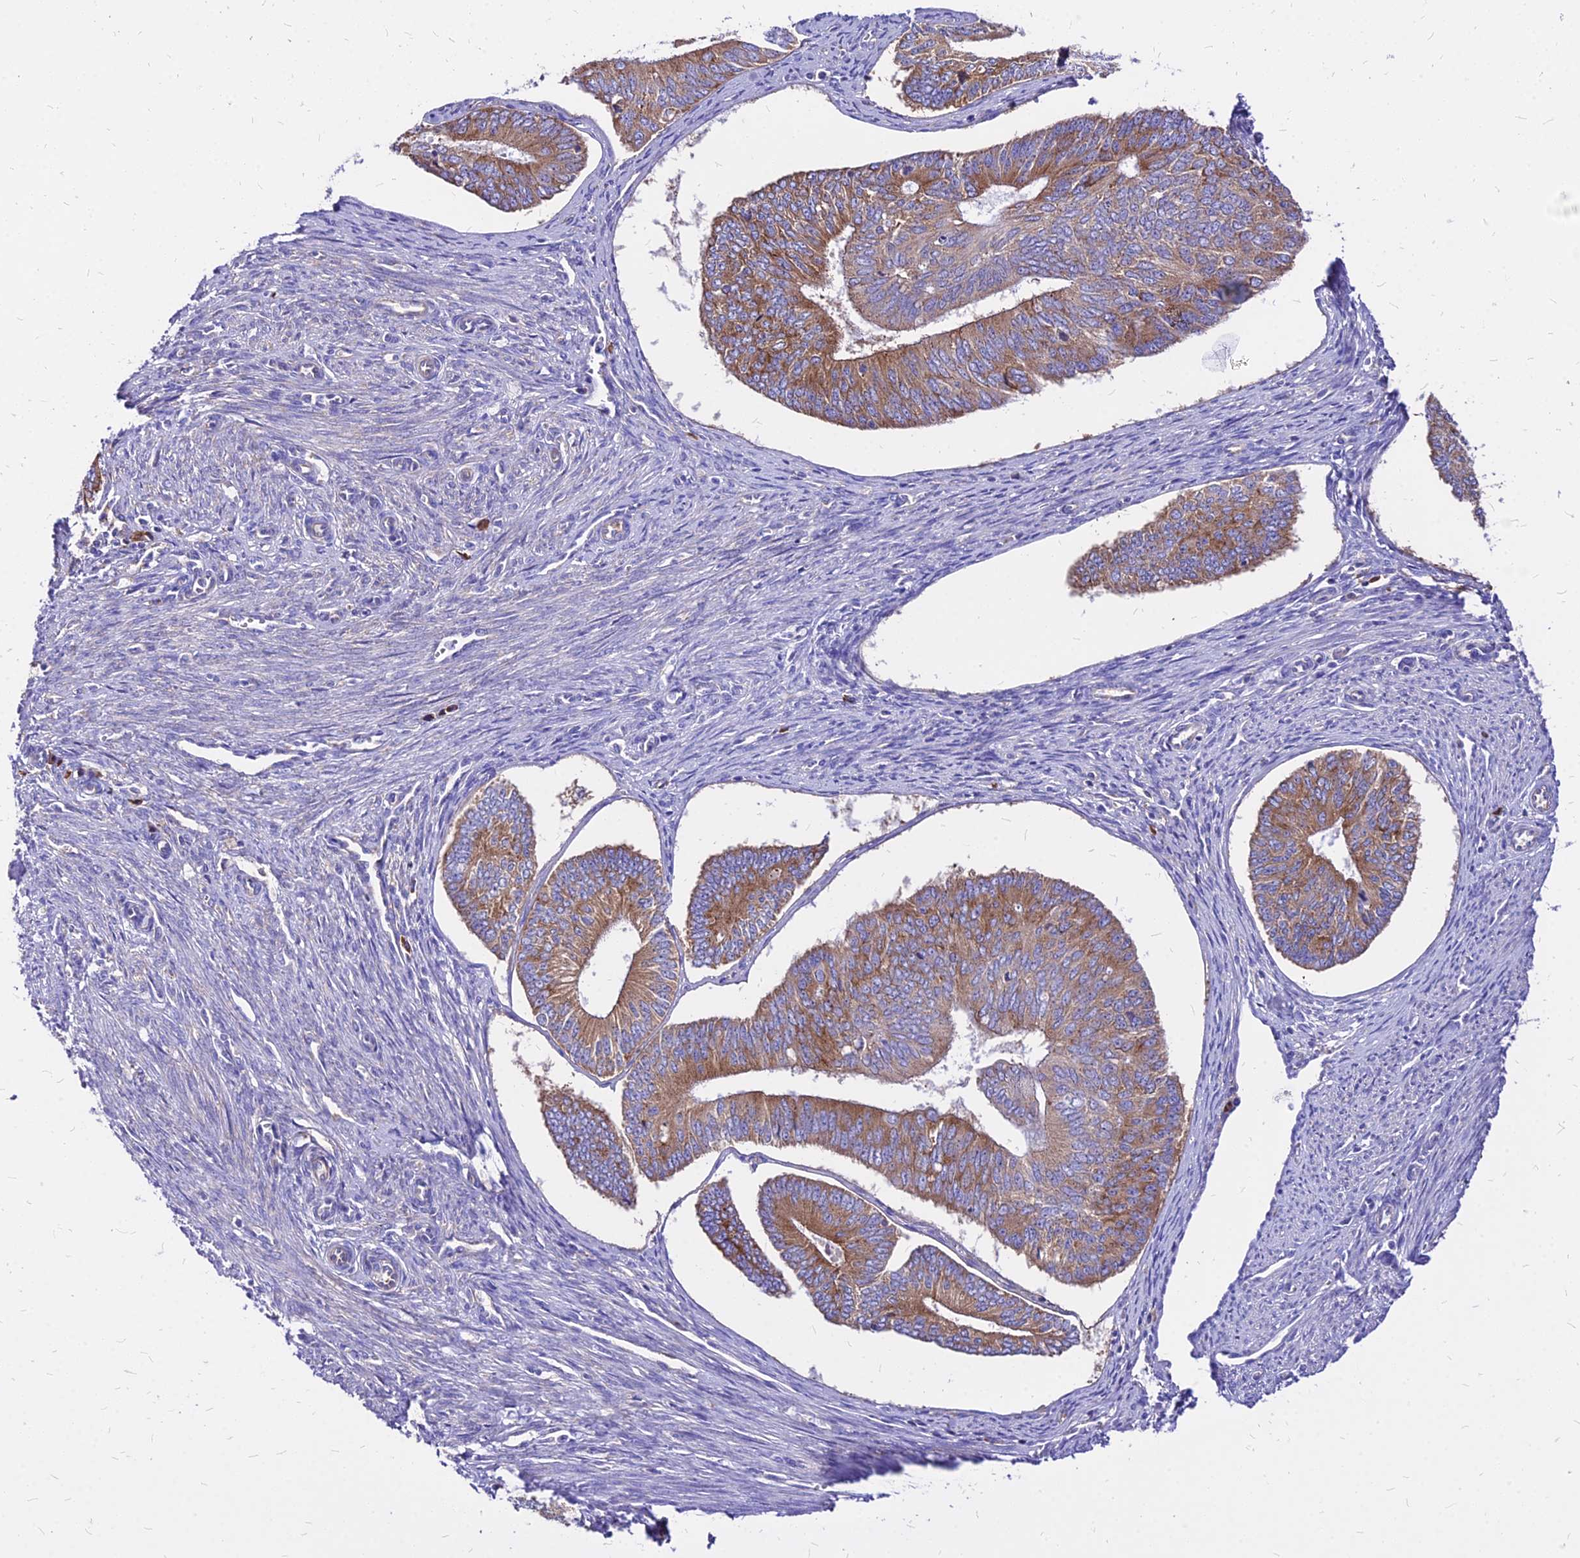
{"staining": {"intensity": "moderate", "quantity": ">75%", "location": "cytoplasmic/membranous"}, "tissue": "endometrial cancer", "cell_type": "Tumor cells", "image_type": "cancer", "snomed": [{"axis": "morphology", "description": "Adenocarcinoma, NOS"}, {"axis": "topography", "description": "Endometrium"}], "caption": "Moderate cytoplasmic/membranous expression is identified in about >75% of tumor cells in endometrial cancer.", "gene": "RPL19", "patient": {"sex": "female", "age": 68}}